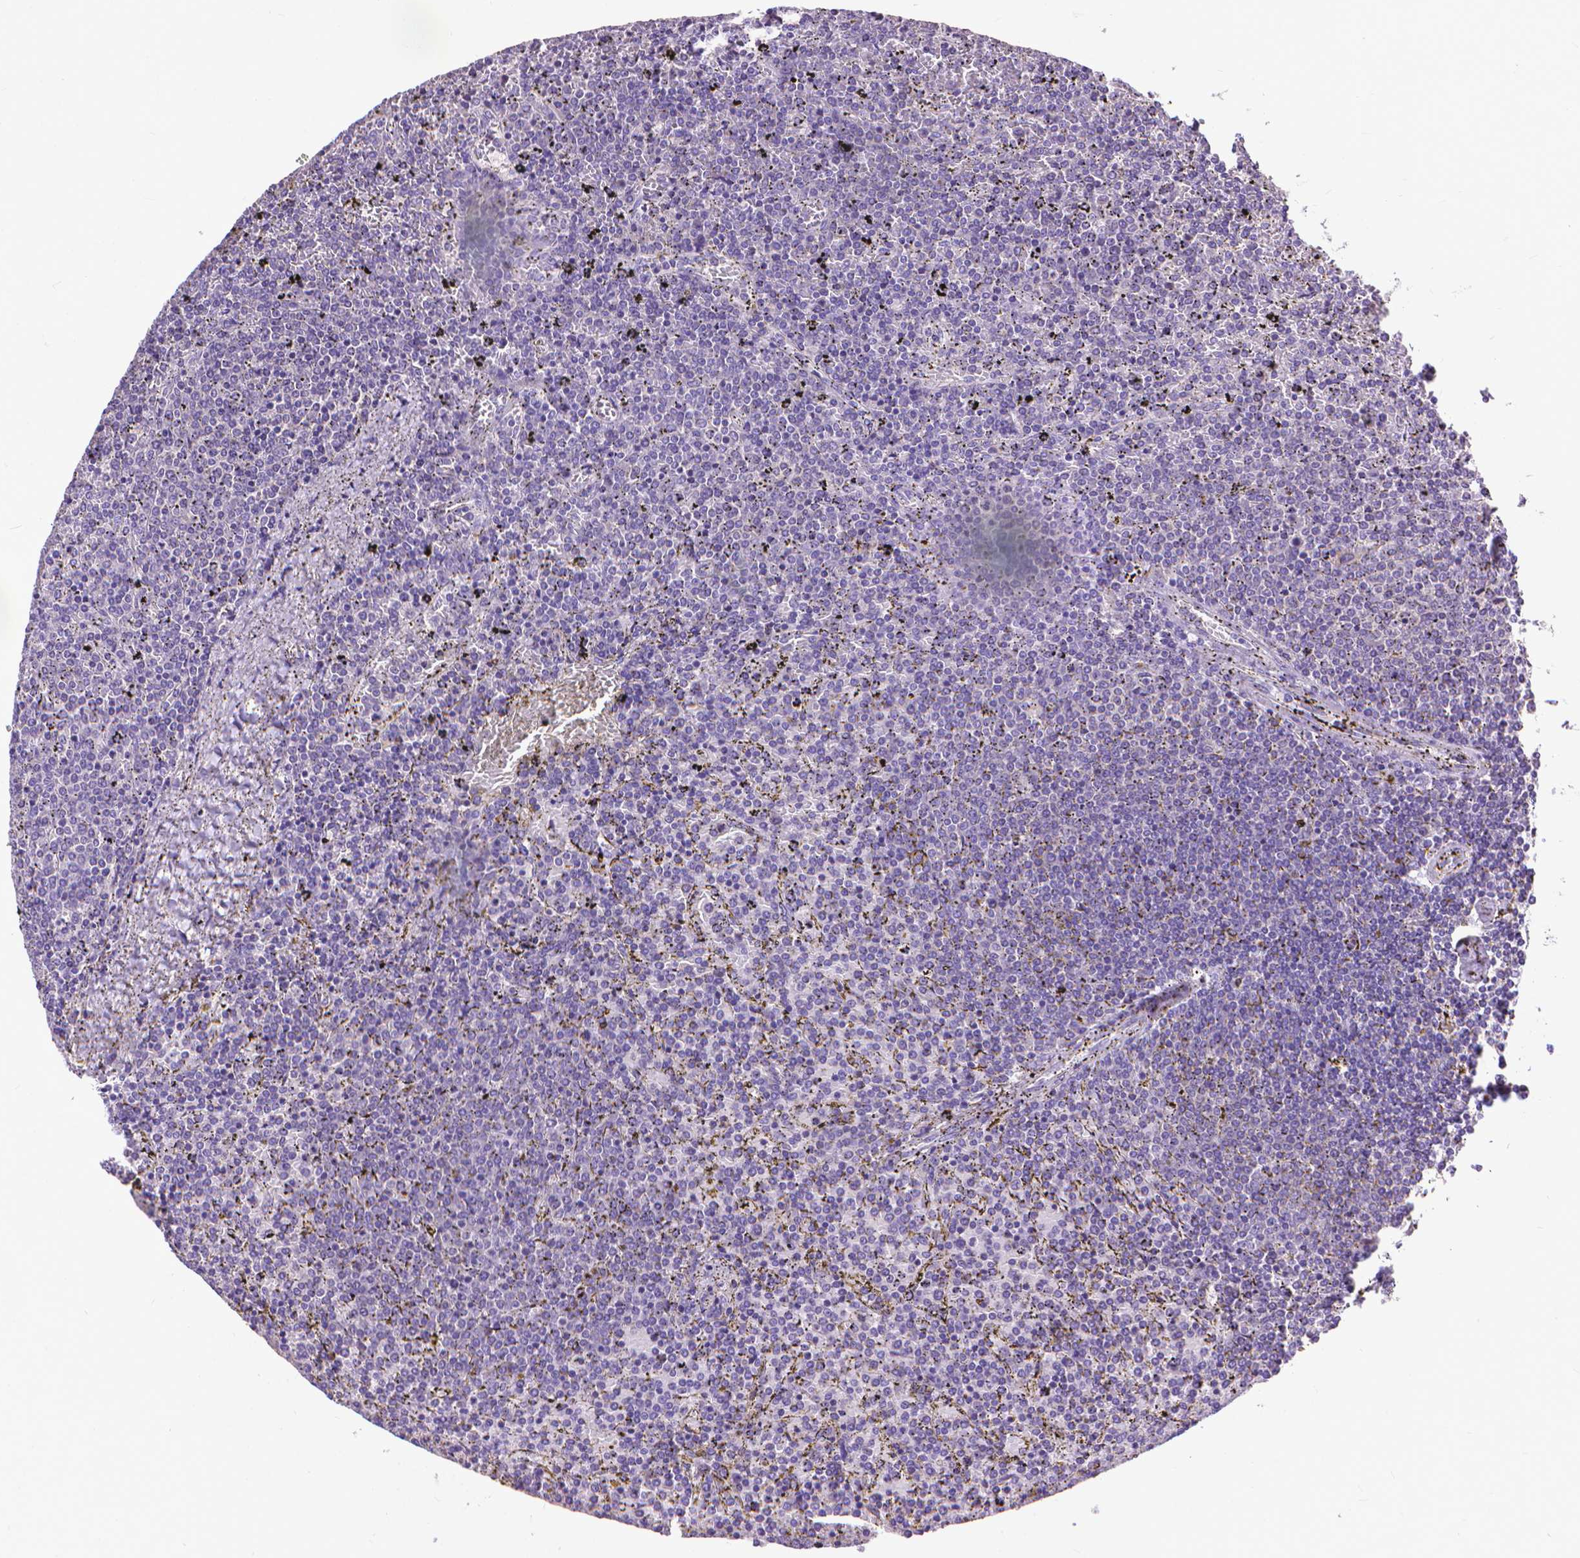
{"staining": {"intensity": "negative", "quantity": "none", "location": "none"}, "tissue": "lymphoma", "cell_type": "Tumor cells", "image_type": "cancer", "snomed": [{"axis": "morphology", "description": "Malignant lymphoma, non-Hodgkin's type, Low grade"}, {"axis": "topography", "description": "Spleen"}], "caption": "A micrograph of lymphoma stained for a protein displays no brown staining in tumor cells. The staining was performed using DAB to visualize the protein expression in brown, while the nuclei were stained in blue with hematoxylin (Magnification: 20x).", "gene": "SYN1", "patient": {"sex": "female", "age": 77}}